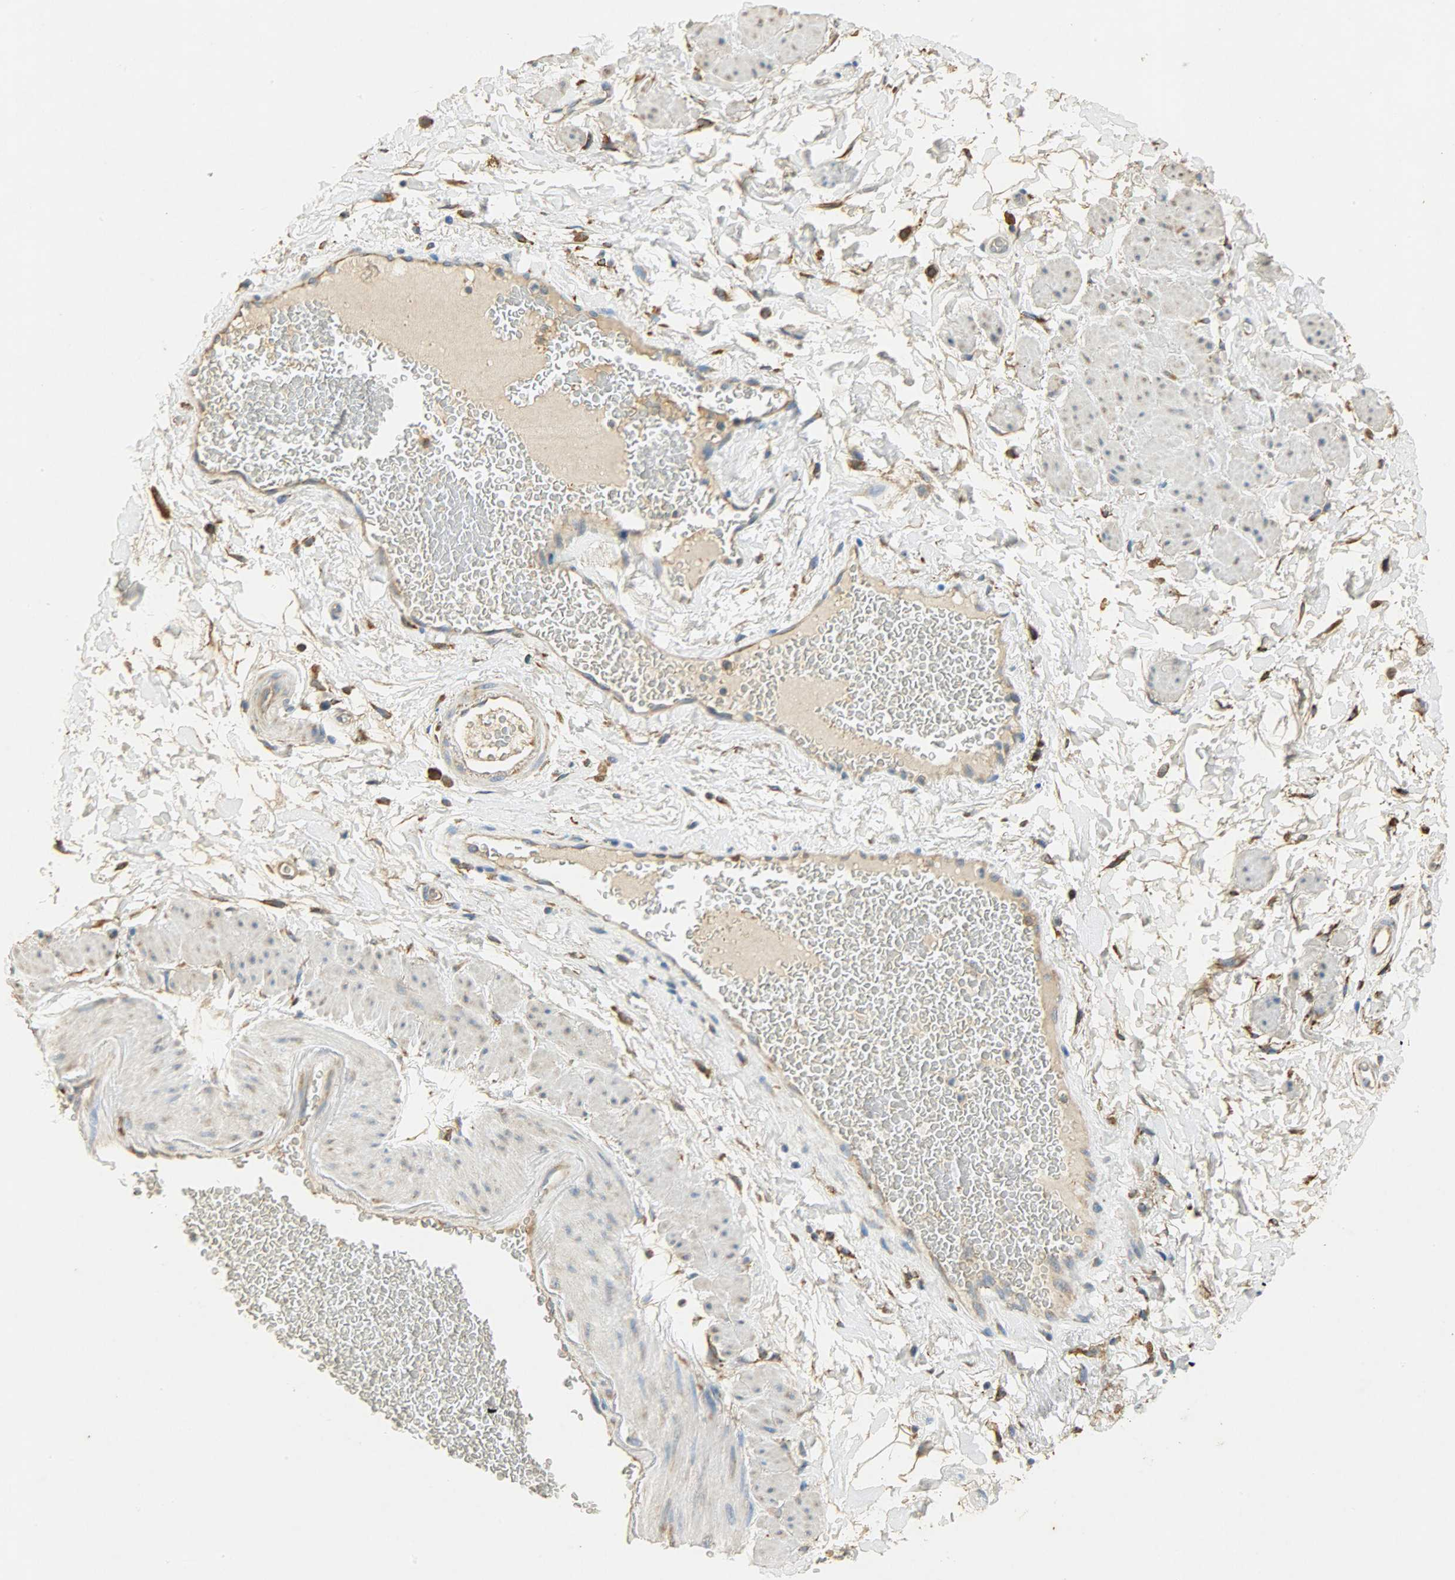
{"staining": {"intensity": "moderate", "quantity": "25%-75%", "location": "cytoplasmic/membranous"}, "tissue": "adipose tissue", "cell_type": "Adipocytes", "image_type": "normal", "snomed": [{"axis": "morphology", "description": "Normal tissue, NOS"}, {"axis": "topography", "description": "Soft tissue"}, {"axis": "topography", "description": "Peripheral nerve tissue"}], "caption": "DAB (3,3'-diaminobenzidine) immunohistochemical staining of unremarkable human adipose tissue displays moderate cytoplasmic/membranous protein positivity in about 25%-75% of adipocytes.", "gene": "HSPA5", "patient": {"sex": "female", "age": 71}}